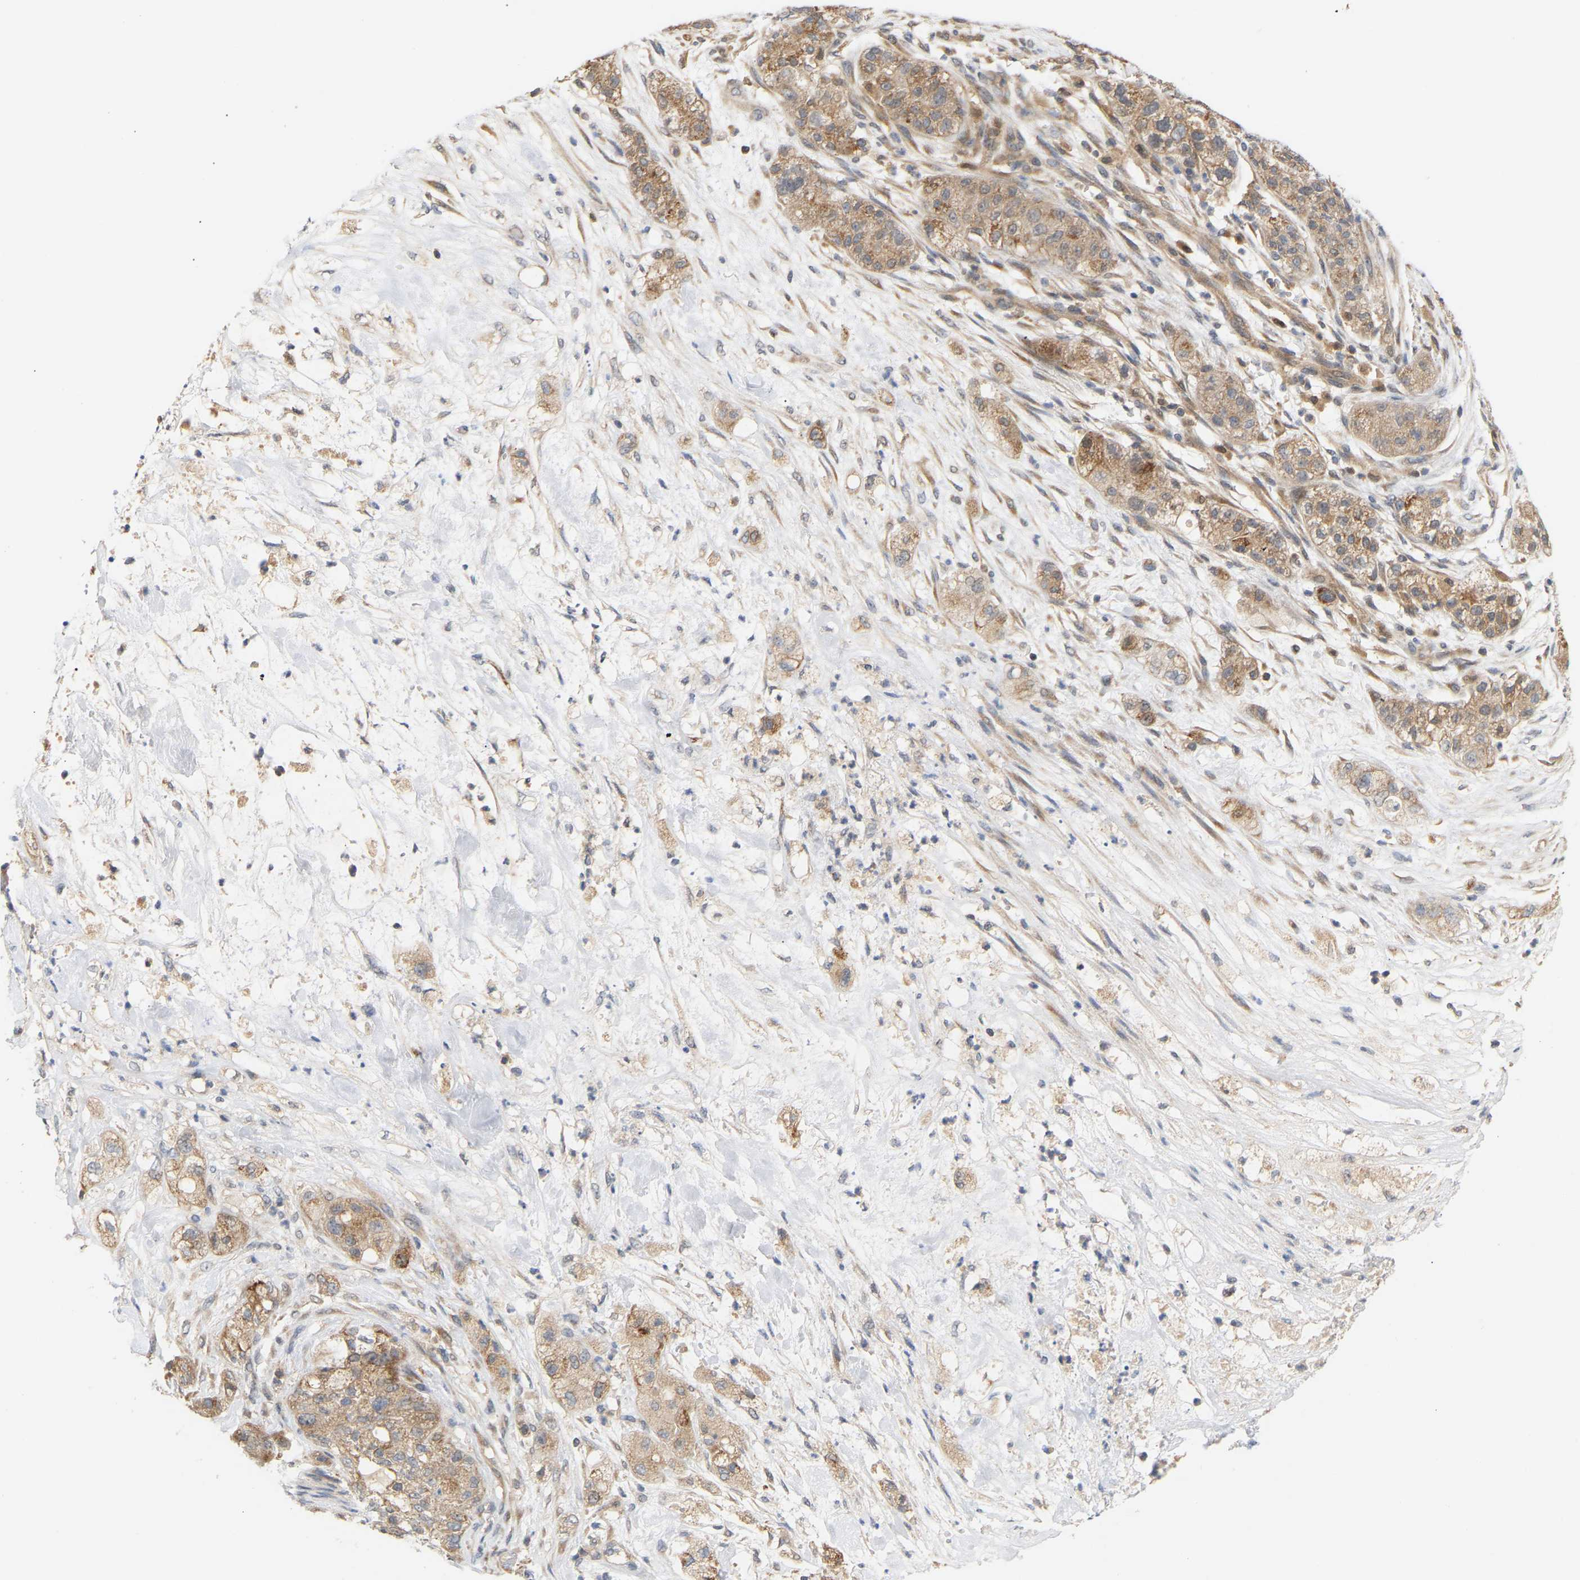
{"staining": {"intensity": "moderate", "quantity": "<25%", "location": "cytoplasmic/membranous"}, "tissue": "pancreatic cancer", "cell_type": "Tumor cells", "image_type": "cancer", "snomed": [{"axis": "morphology", "description": "Adenocarcinoma, NOS"}, {"axis": "topography", "description": "Pancreas"}], "caption": "Protein analysis of pancreatic adenocarcinoma tissue displays moderate cytoplasmic/membranous staining in approximately <25% of tumor cells.", "gene": "TPMT", "patient": {"sex": "female", "age": 78}}